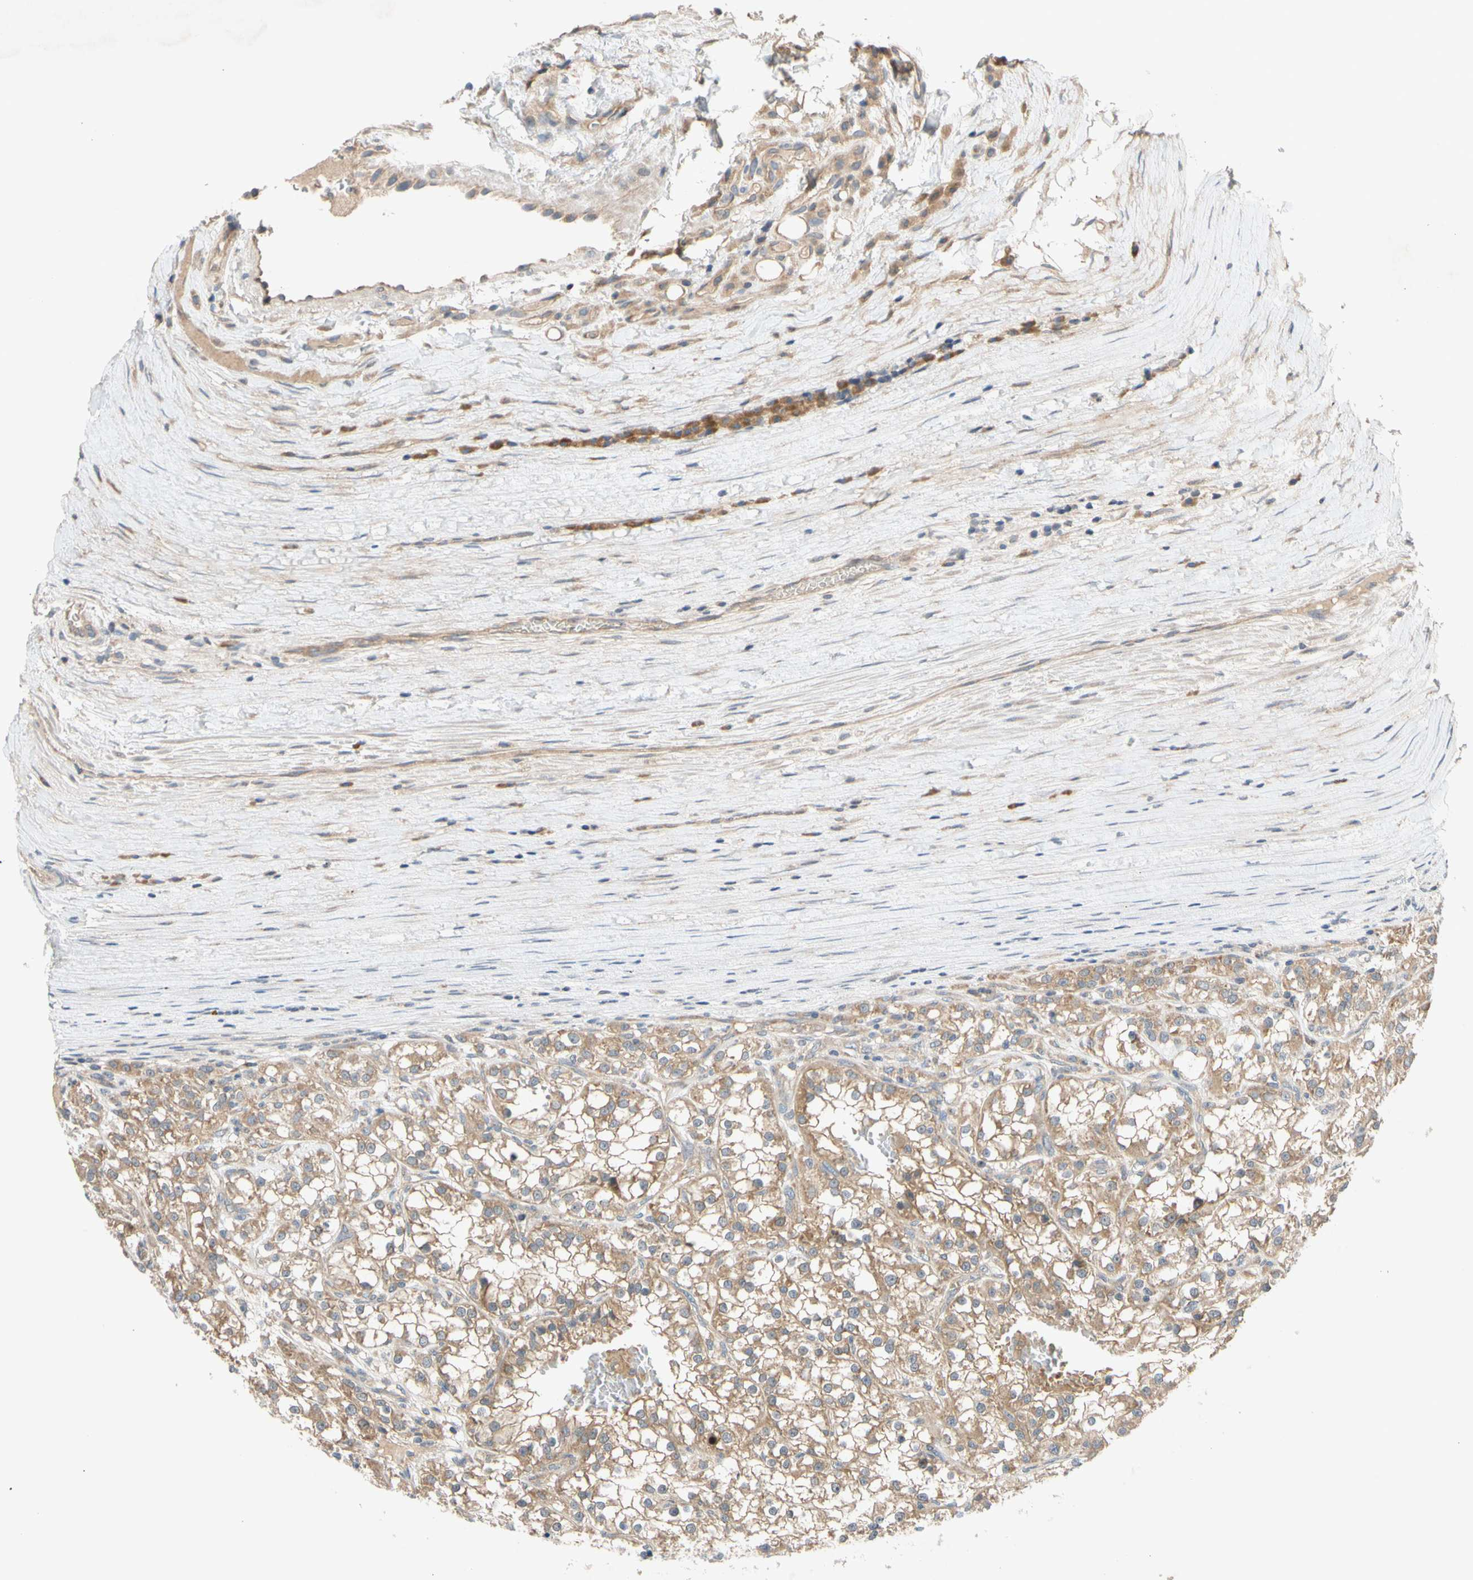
{"staining": {"intensity": "moderate", "quantity": ">75%", "location": "cytoplasmic/membranous"}, "tissue": "renal cancer", "cell_type": "Tumor cells", "image_type": "cancer", "snomed": [{"axis": "morphology", "description": "Adenocarcinoma, NOS"}, {"axis": "topography", "description": "Kidney"}], "caption": "Renal cancer (adenocarcinoma) stained with DAB (3,3'-diaminobenzidine) immunohistochemistry shows medium levels of moderate cytoplasmic/membranous staining in about >75% of tumor cells.", "gene": "MBTPS2", "patient": {"sex": "female", "age": 52}}